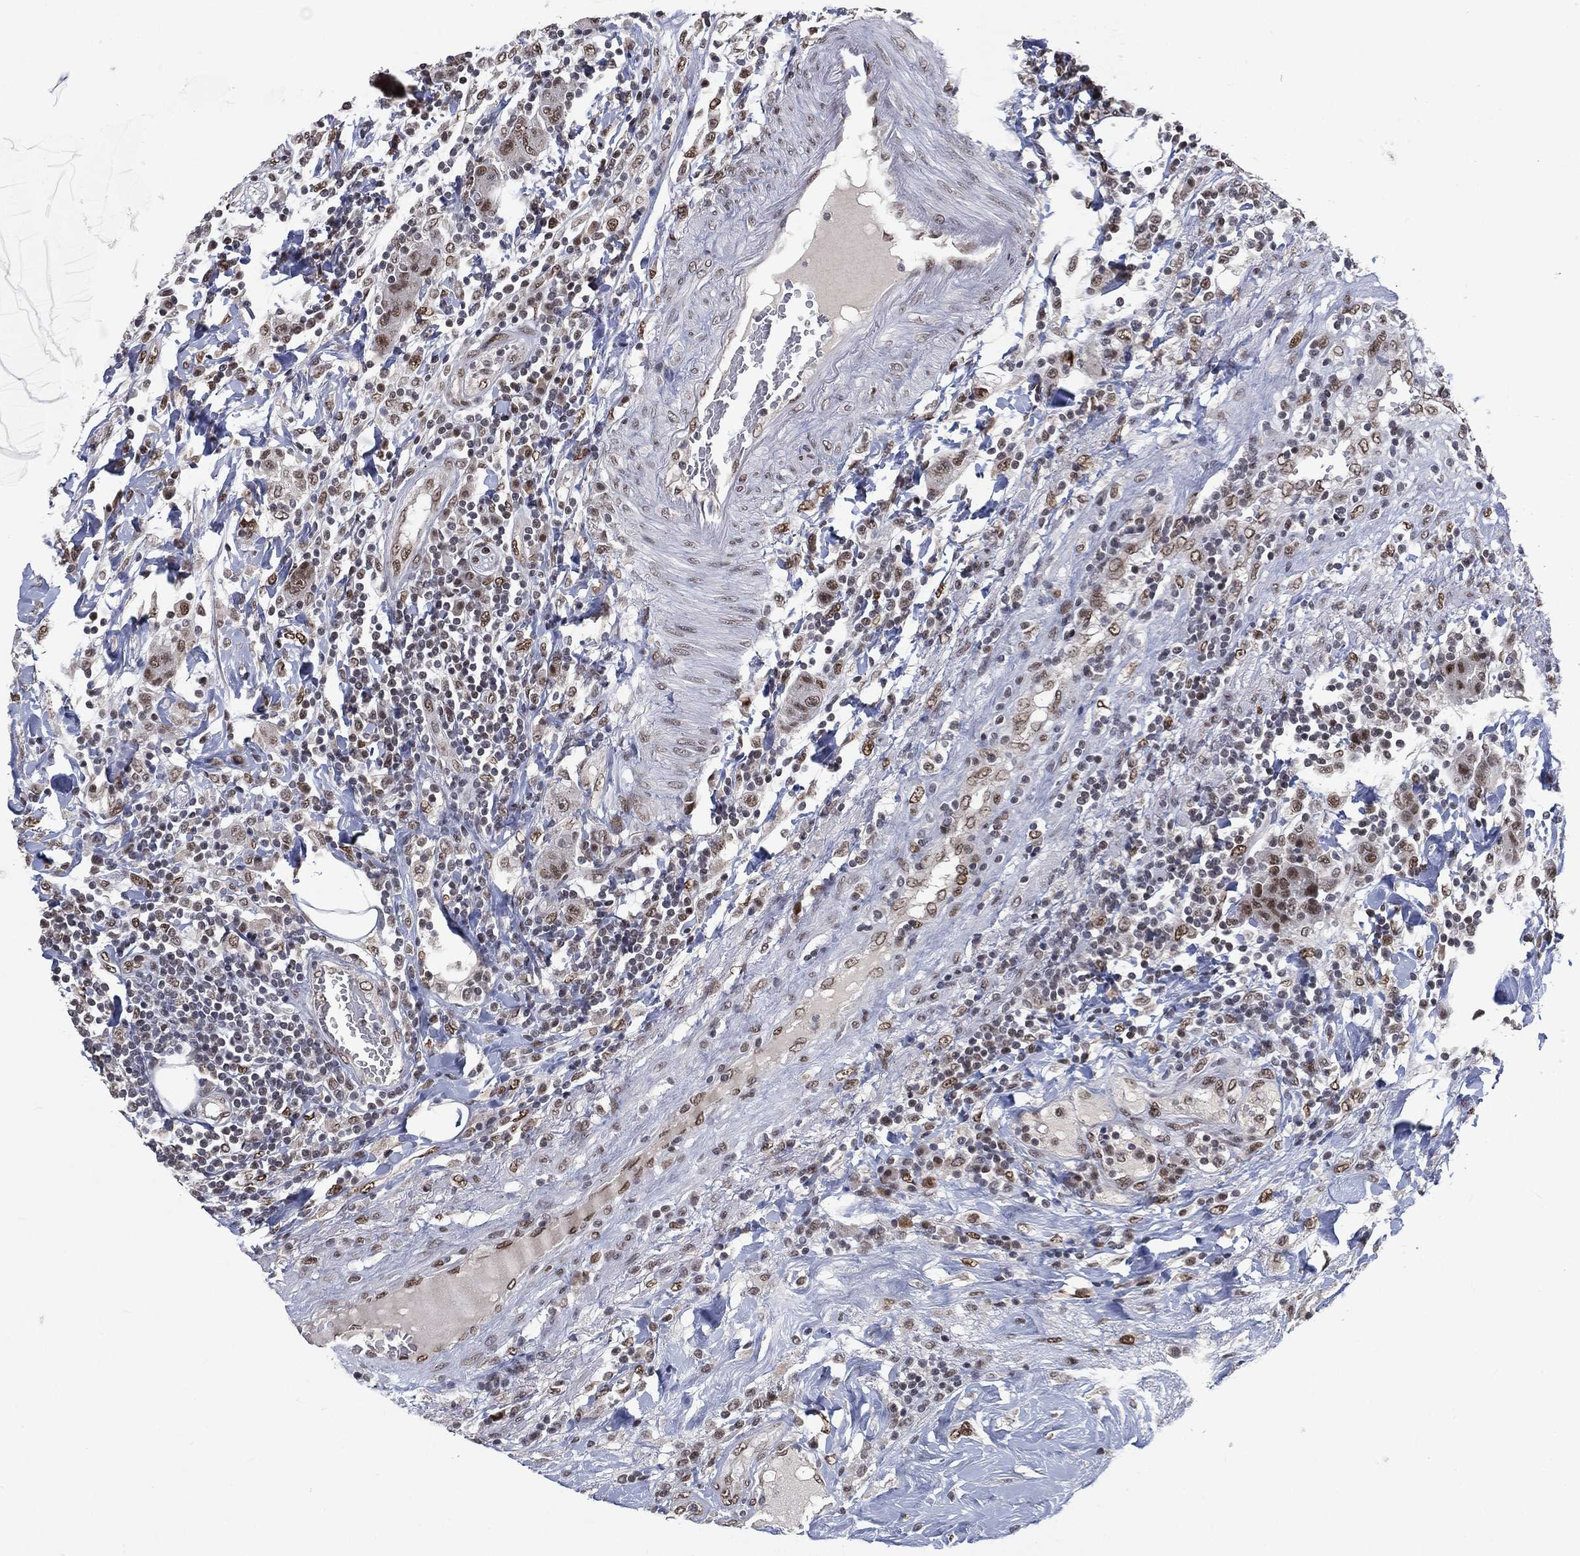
{"staining": {"intensity": "moderate", "quantity": "<25%", "location": "nuclear"}, "tissue": "colorectal cancer", "cell_type": "Tumor cells", "image_type": "cancer", "snomed": [{"axis": "morphology", "description": "Adenocarcinoma, NOS"}, {"axis": "topography", "description": "Colon"}], "caption": "Protein staining of colorectal cancer (adenocarcinoma) tissue reveals moderate nuclear expression in about <25% of tumor cells.", "gene": "YLPM1", "patient": {"sex": "female", "age": 48}}